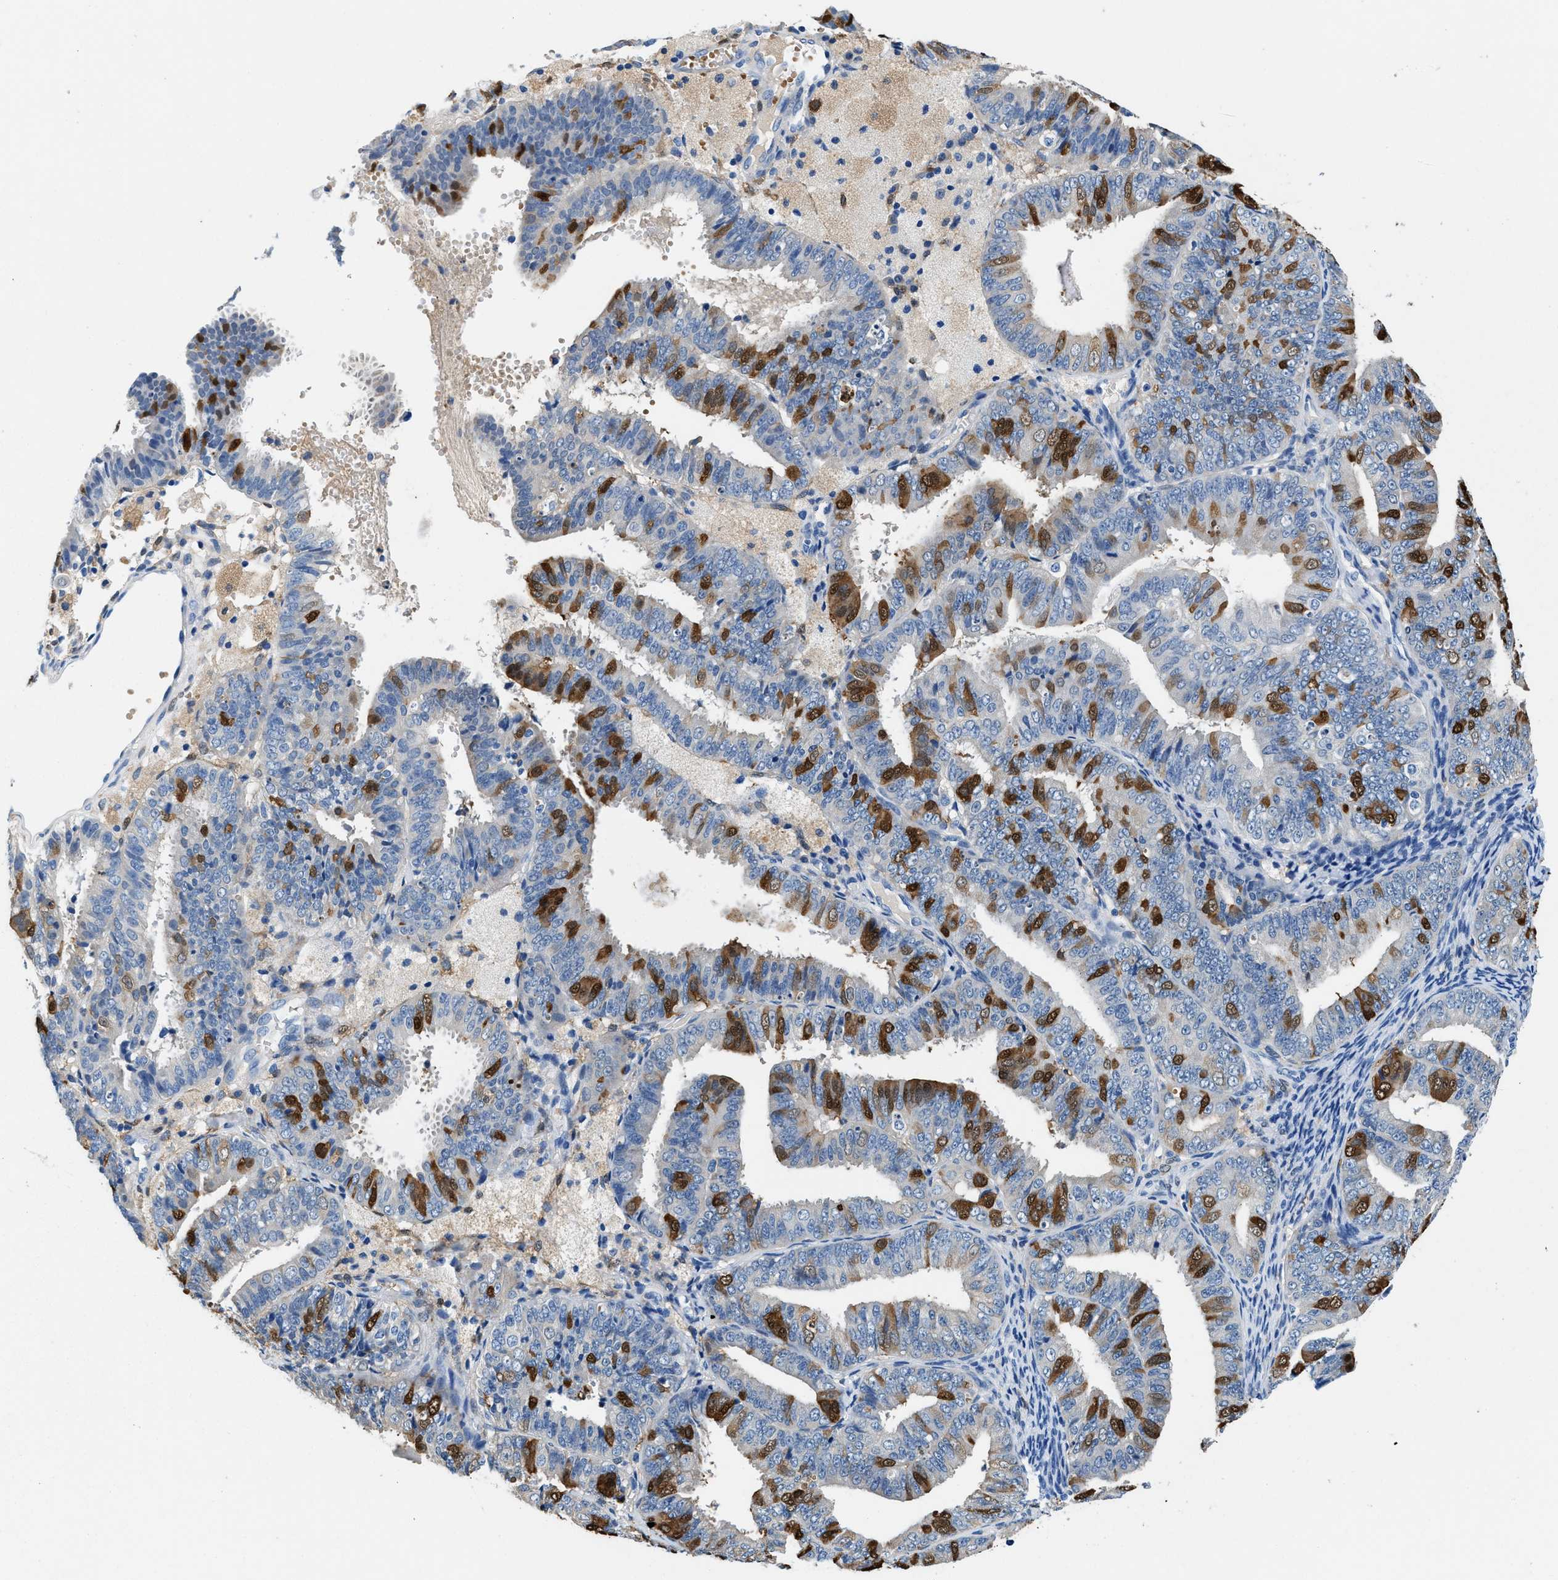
{"staining": {"intensity": "strong", "quantity": "25%-75%", "location": "cytoplasmic/membranous"}, "tissue": "endometrial cancer", "cell_type": "Tumor cells", "image_type": "cancer", "snomed": [{"axis": "morphology", "description": "Adenocarcinoma, NOS"}, {"axis": "topography", "description": "Endometrium"}], "caption": "Endometrial cancer (adenocarcinoma) tissue demonstrates strong cytoplasmic/membranous staining in approximately 25%-75% of tumor cells, visualized by immunohistochemistry. (Stains: DAB (3,3'-diaminobenzidine) in brown, nuclei in blue, Microscopy: brightfield microscopy at high magnification).", "gene": "FADS6", "patient": {"sex": "female", "age": 63}}